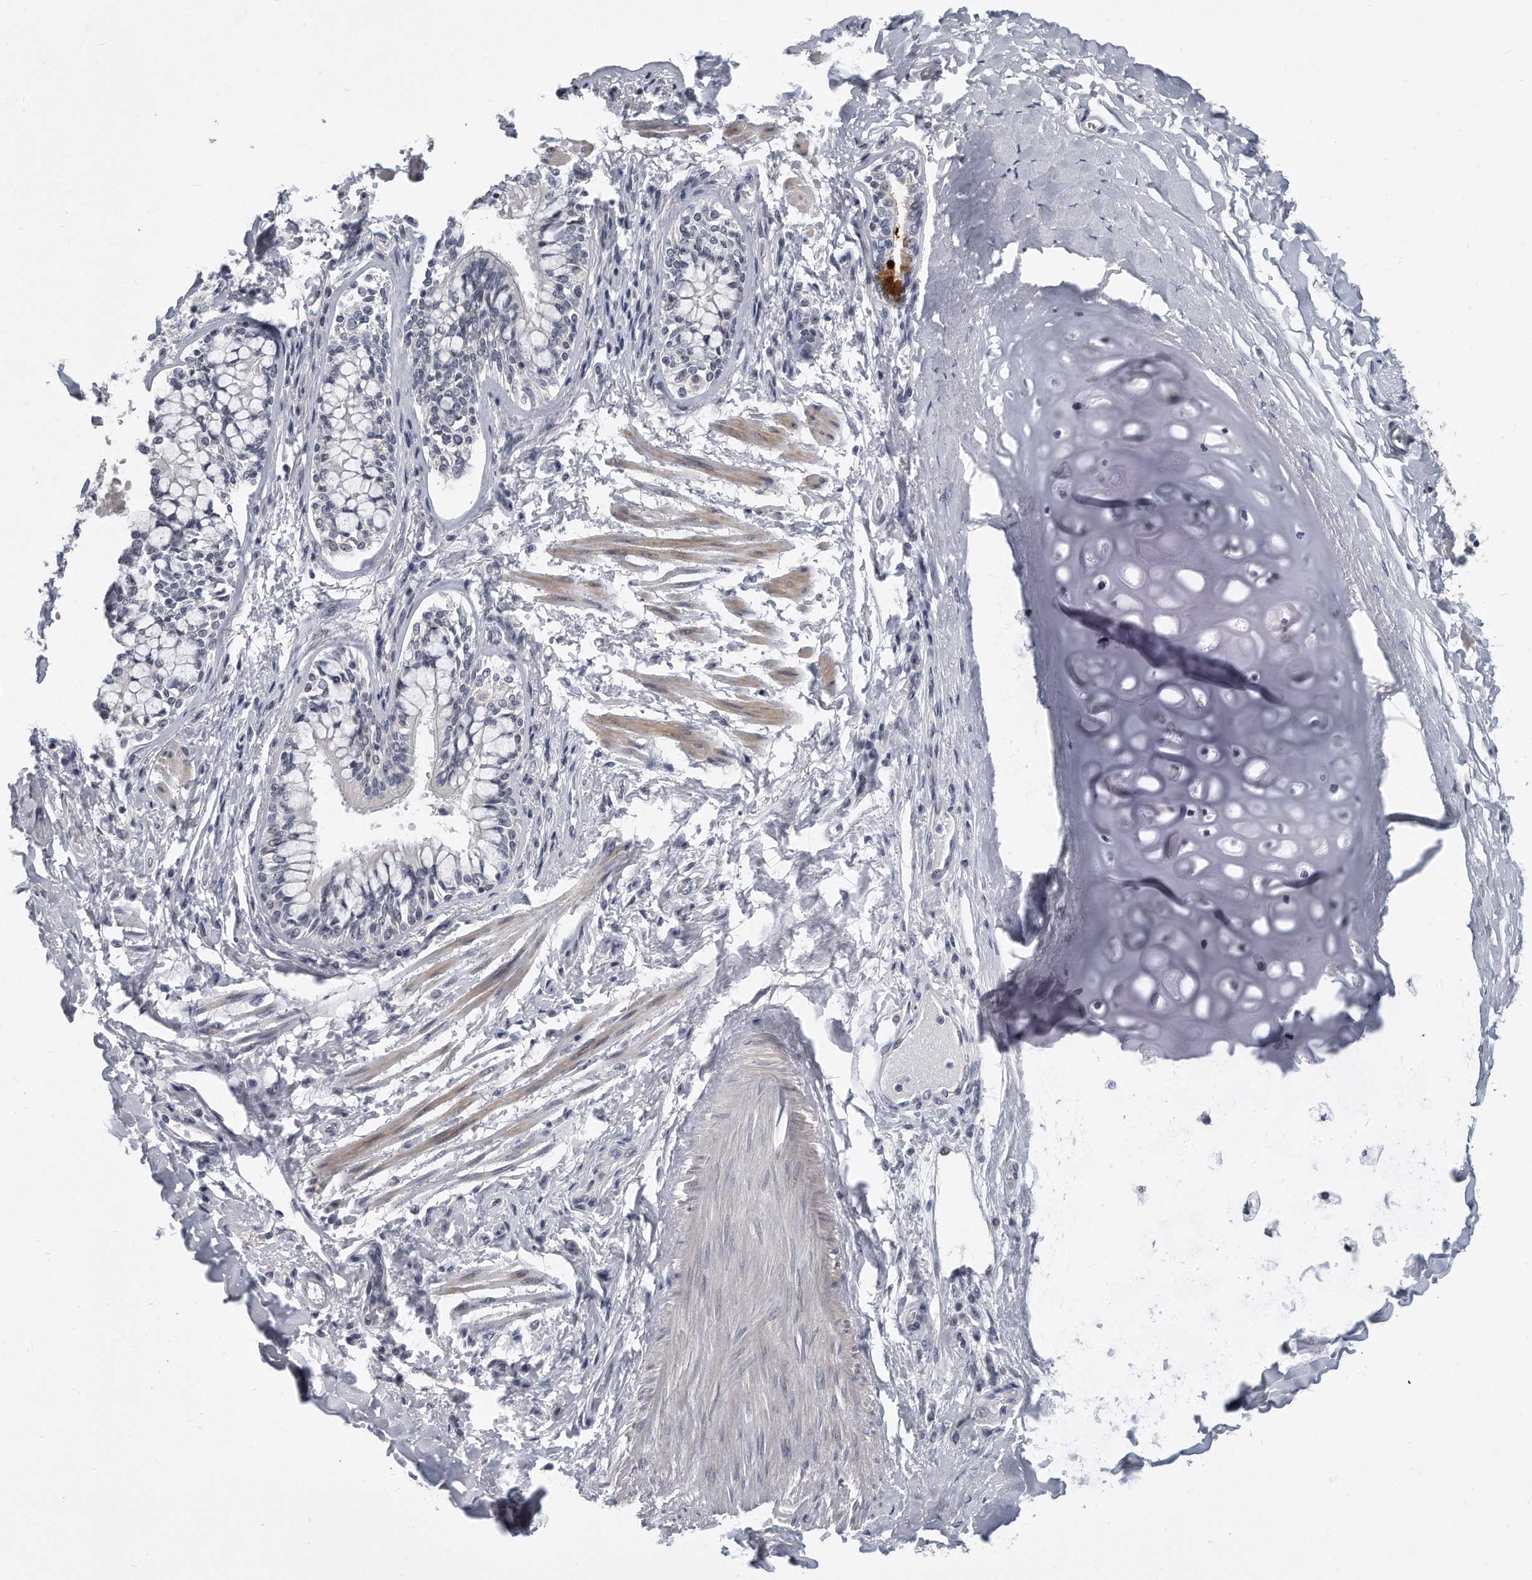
{"staining": {"intensity": "negative", "quantity": "none", "location": "none"}, "tissue": "bronchus", "cell_type": "Respiratory epithelial cells", "image_type": "normal", "snomed": [{"axis": "morphology", "description": "Normal tissue, NOS"}, {"axis": "morphology", "description": "Inflammation, NOS"}, {"axis": "topography", "description": "Lung"}], "caption": "DAB immunohistochemical staining of benign human bronchus exhibits no significant staining in respiratory epithelial cells. (DAB immunohistochemistry, high magnification).", "gene": "TFCP2L1", "patient": {"sex": "female", "age": 46}}